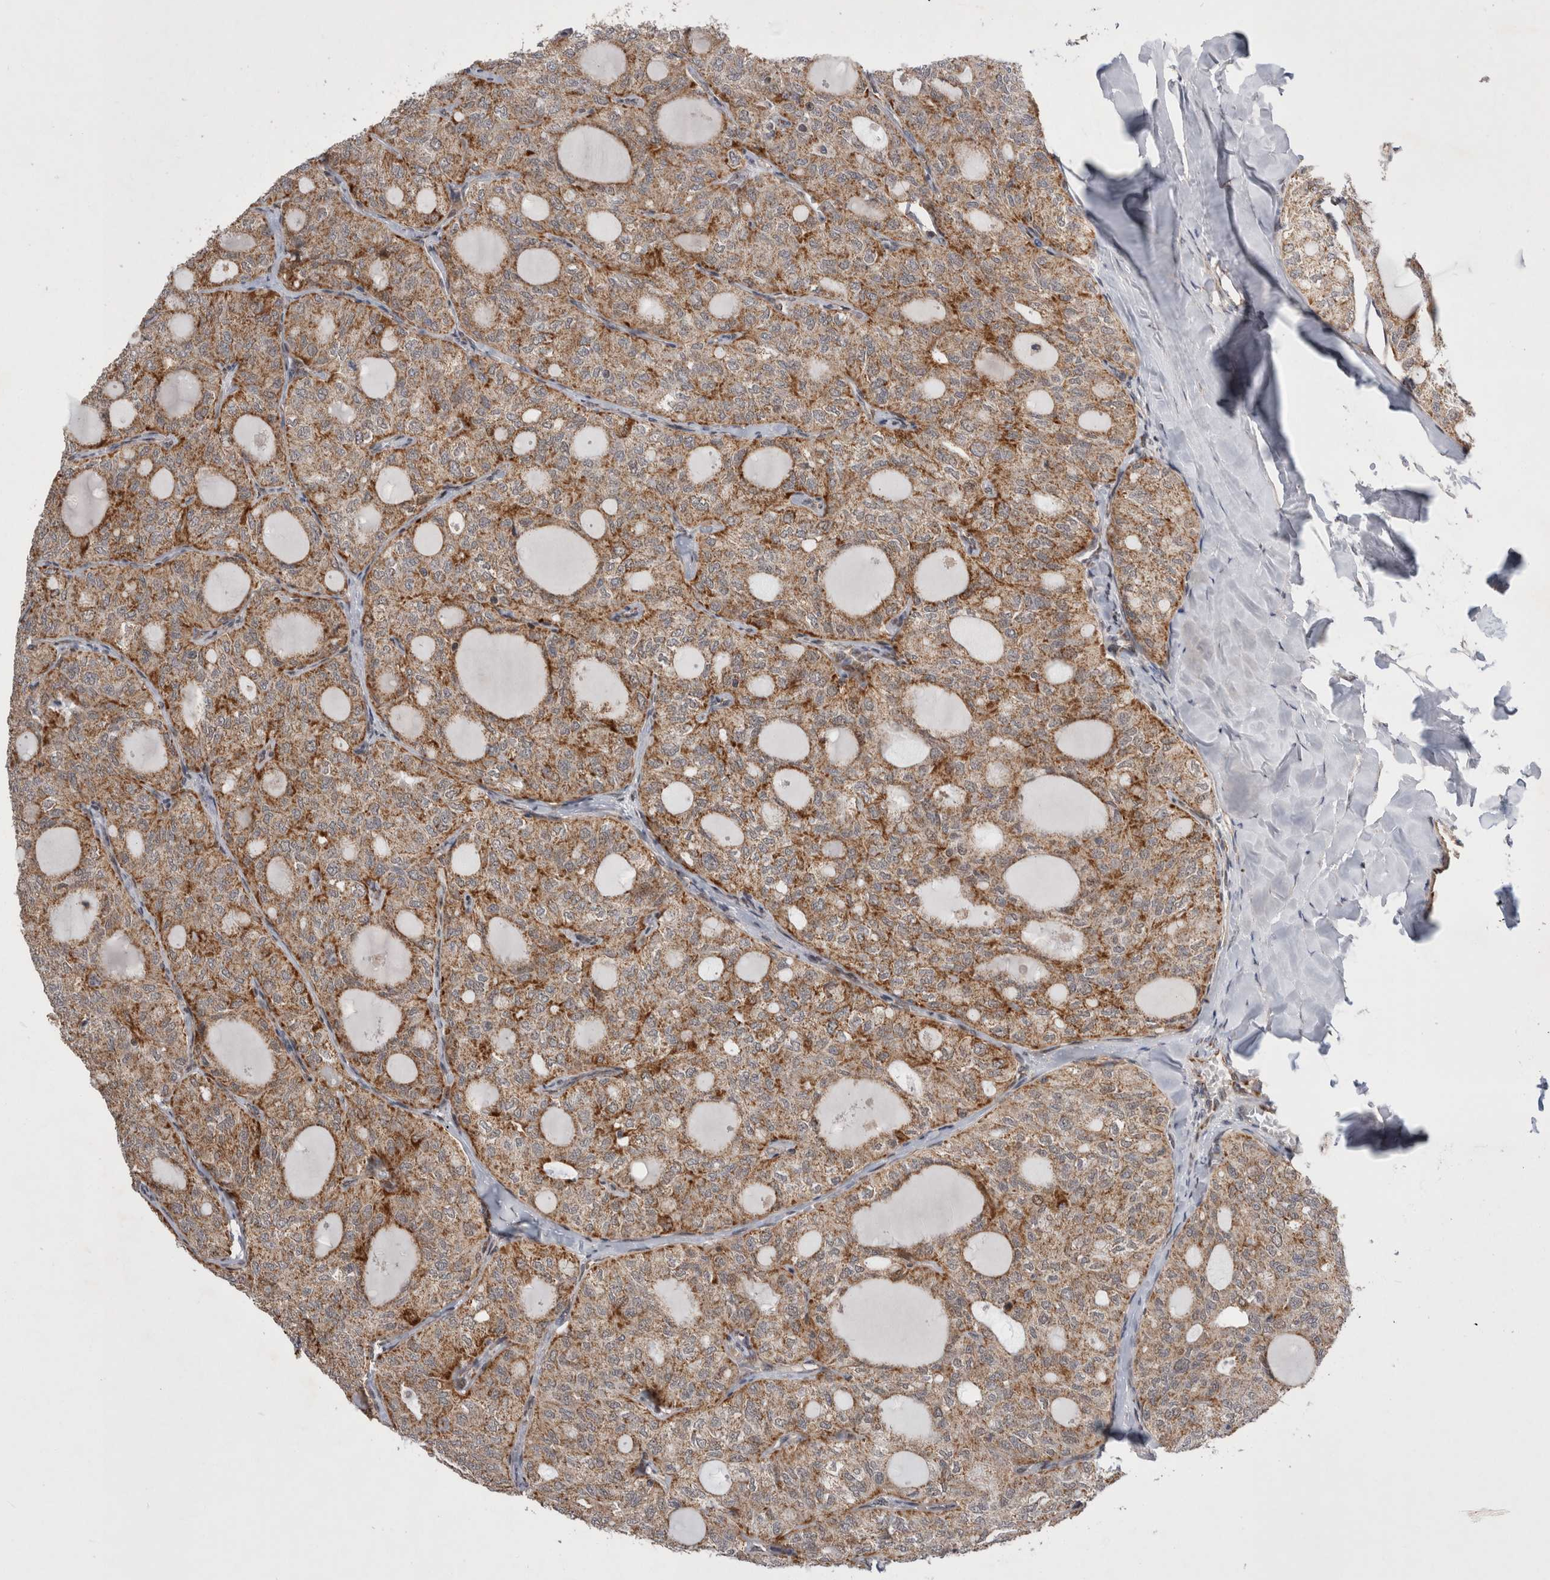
{"staining": {"intensity": "moderate", "quantity": ">75%", "location": "cytoplasmic/membranous"}, "tissue": "thyroid cancer", "cell_type": "Tumor cells", "image_type": "cancer", "snomed": [{"axis": "morphology", "description": "Follicular adenoma carcinoma, NOS"}, {"axis": "topography", "description": "Thyroid gland"}], "caption": "An immunohistochemistry (IHC) histopathology image of neoplastic tissue is shown. Protein staining in brown labels moderate cytoplasmic/membranous positivity in thyroid cancer (follicular adenoma carcinoma) within tumor cells. (DAB (3,3'-diaminobenzidine) = brown stain, brightfield microscopy at high magnification).", "gene": "MRPL37", "patient": {"sex": "male", "age": 75}}